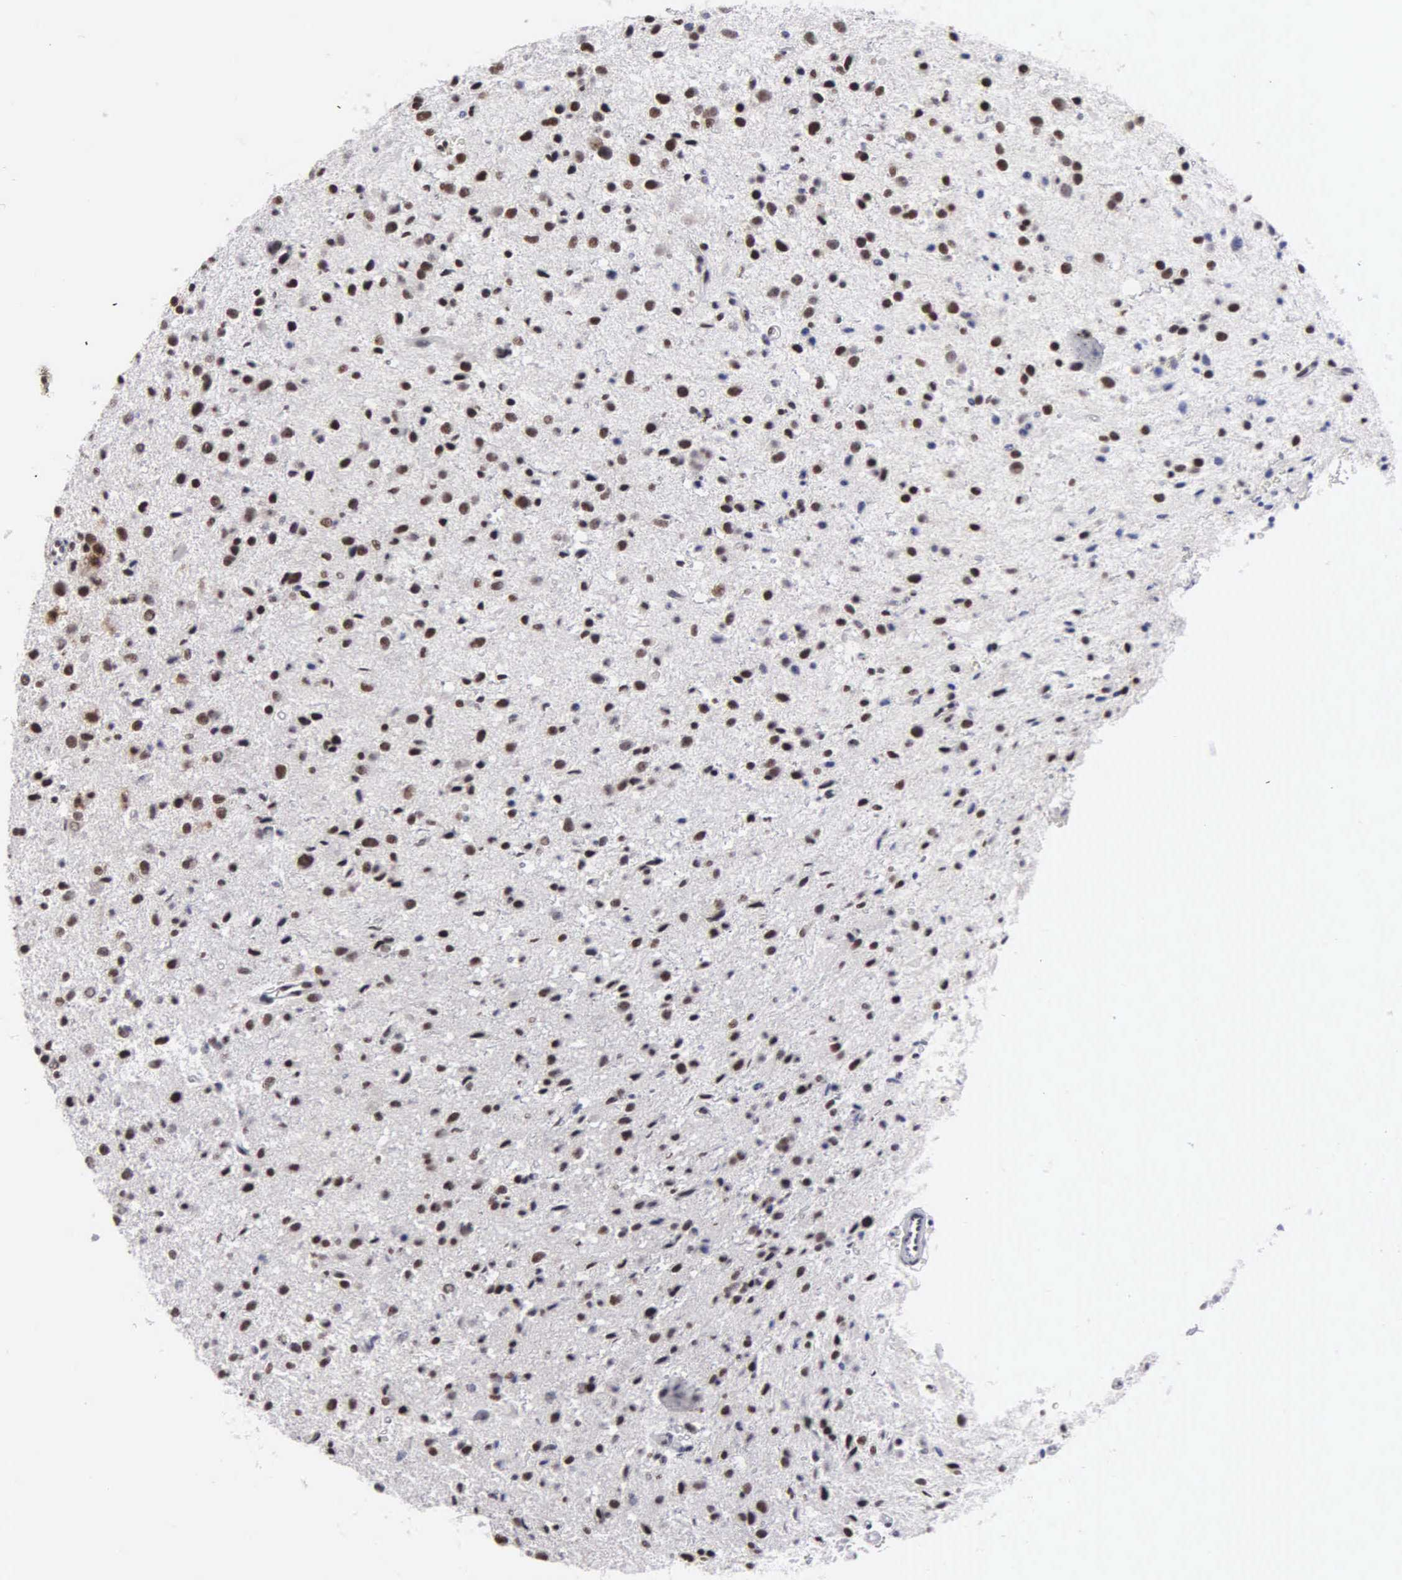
{"staining": {"intensity": "moderate", "quantity": "25%-75%", "location": "nuclear"}, "tissue": "glioma", "cell_type": "Tumor cells", "image_type": "cancer", "snomed": [{"axis": "morphology", "description": "Glioma, malignant, Low grade"}, {"axis": "topography", "description": "Brain"}], "caption": "Protein expression analysis of human malignant glioma (low-grade) reveals moderate nuclear staining in approximately 25%-75% of tumor cells.", "gene": "KIAA0586", "patient": {"sex": "female", "age": 46}}